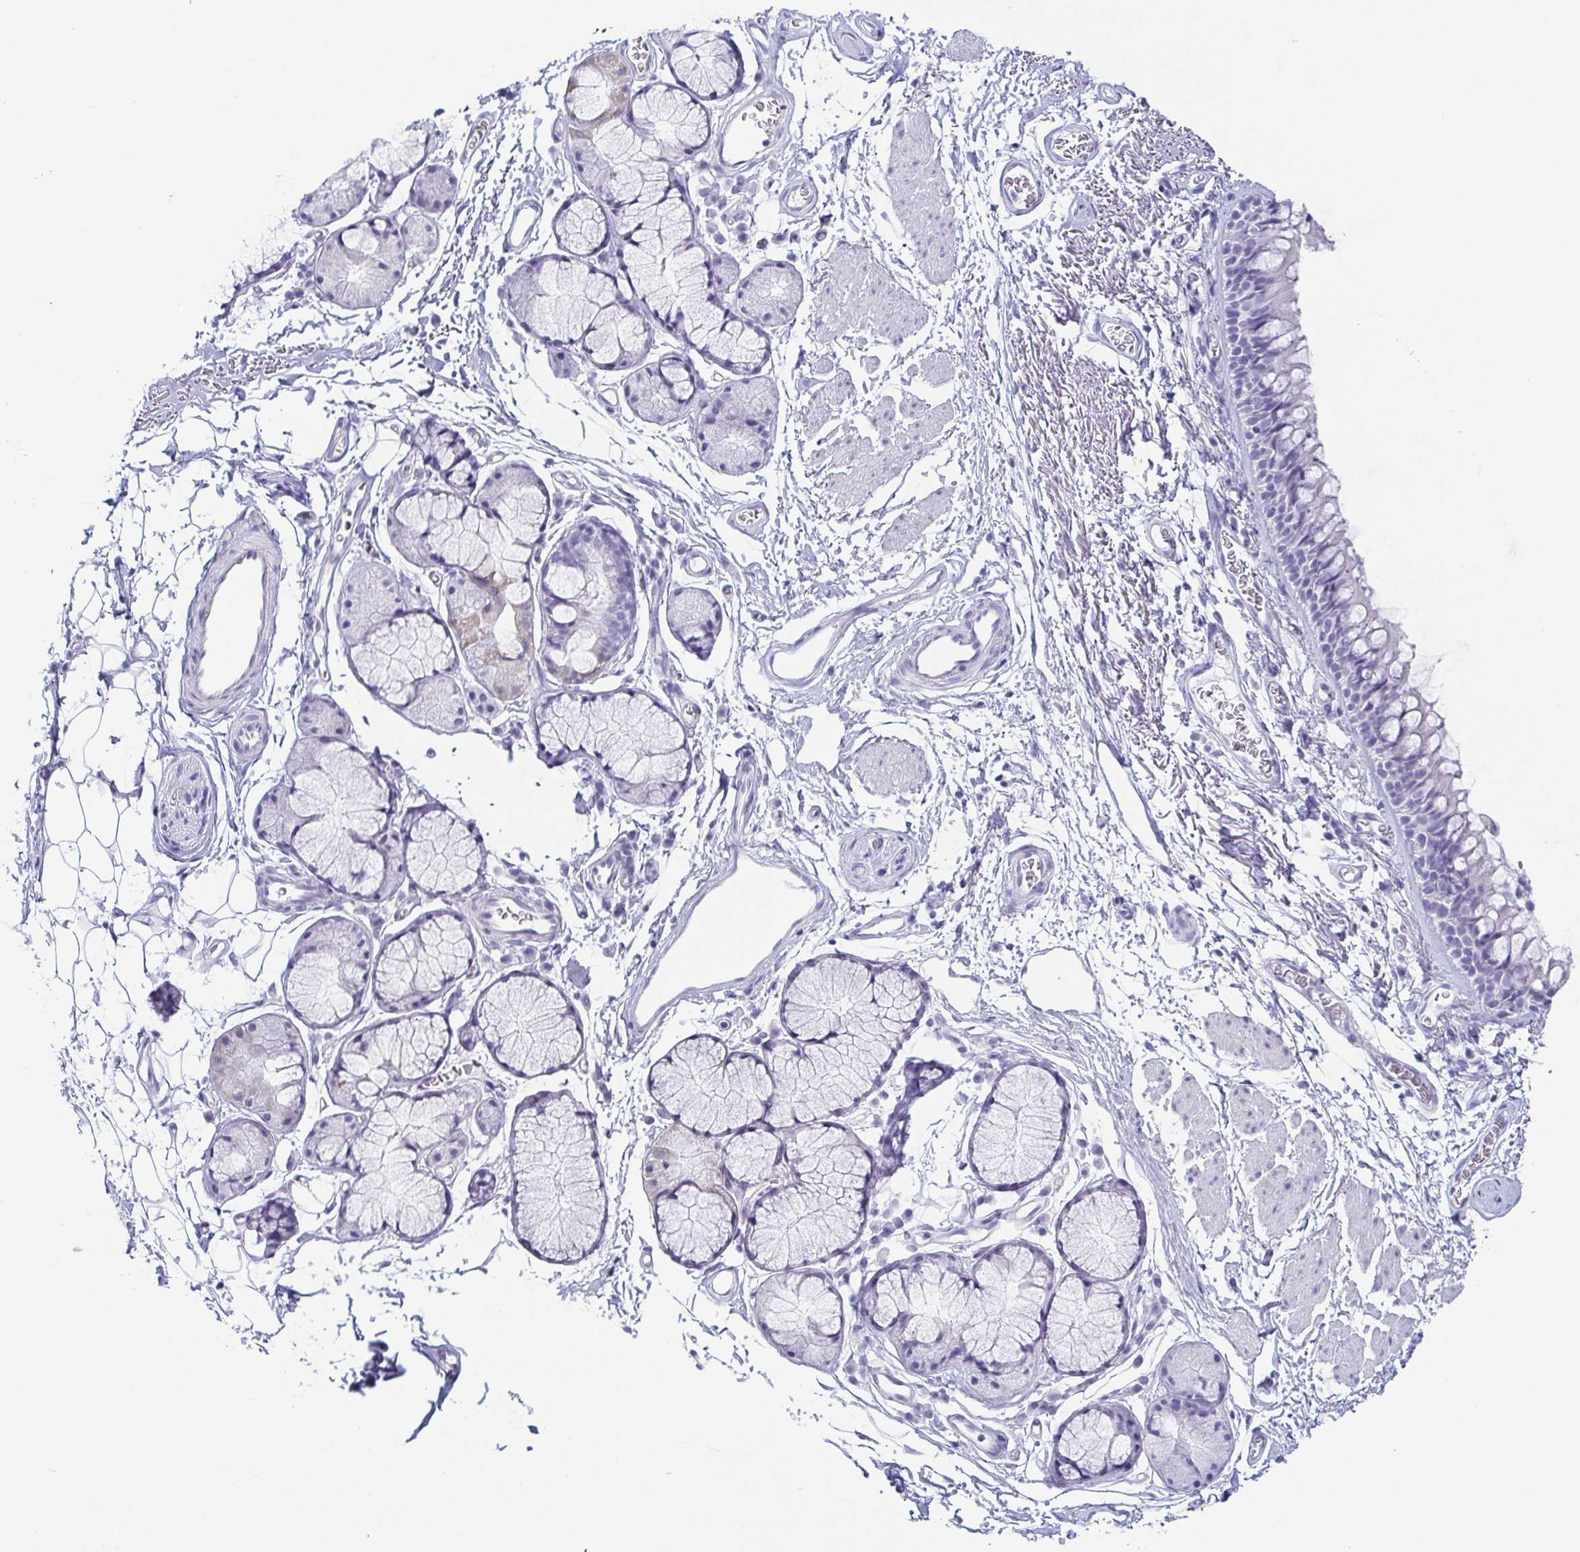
{"staining": {"intensity": "negative", "quantity": "none", "location": "none"}, "tissue": "bronchus", "cell_type": "Respiratory epithelial cells", "image_type": "normal", "snomed": [{"axis": "morphology", "description": "Normal tissue, NOS"}, {"axis": "topography", "description": "Cartilage tissue"}, {"axis": "topography", "description": "Bronchus"}], "caption": "Immunohistochemical staining of normal bronchus exhibits no significant positivity in respiratory epithelial cells.", "gene": "PRR27", "patient": {"sex": "female", "age": 79}}